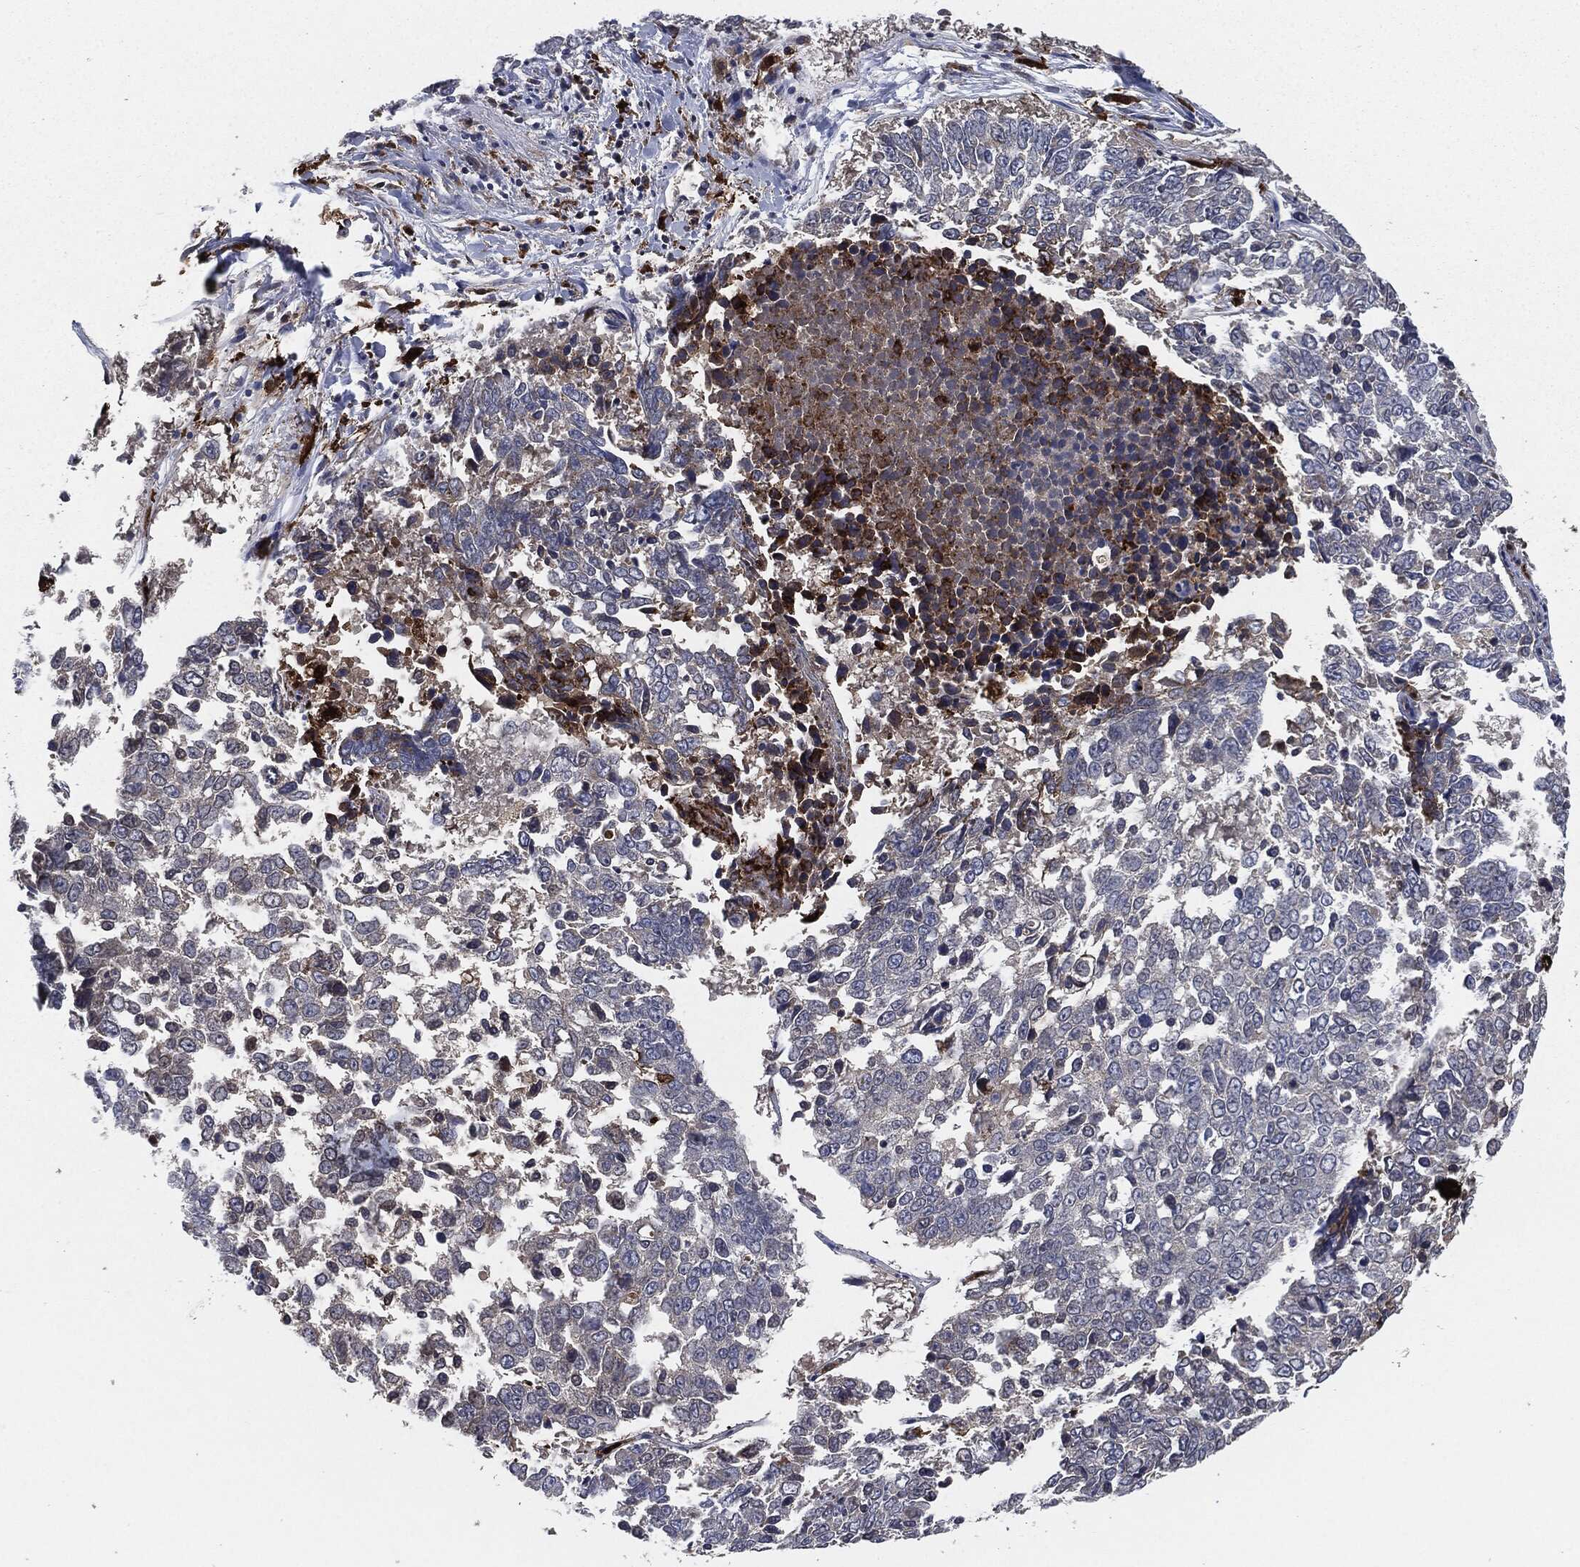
{"staining": {"intensity": "negative", "quantity": "none", "location": "none"}, "tissue": "lung cancer", "cell_type": "Tumor cells", "image_type": "cancer", "snomed": [{"axis": "morphology", "description": "Squamous cell carcinoma, NOS"}, {"axis": "topography", "description": "Lung"}], "caption": "Protein analysis of lung cancer (squamous cell carcinoma) displays no significant positivity in tumor cells. (Stains: DAB (3,3'-diaminobenzidine) immunohistochemistry with hematoxylin counter stain, Microscopy: brightfield microscopy at high magnification).", "gene": "TMEM11", "patient": {"sex": "male", "age": 82}}